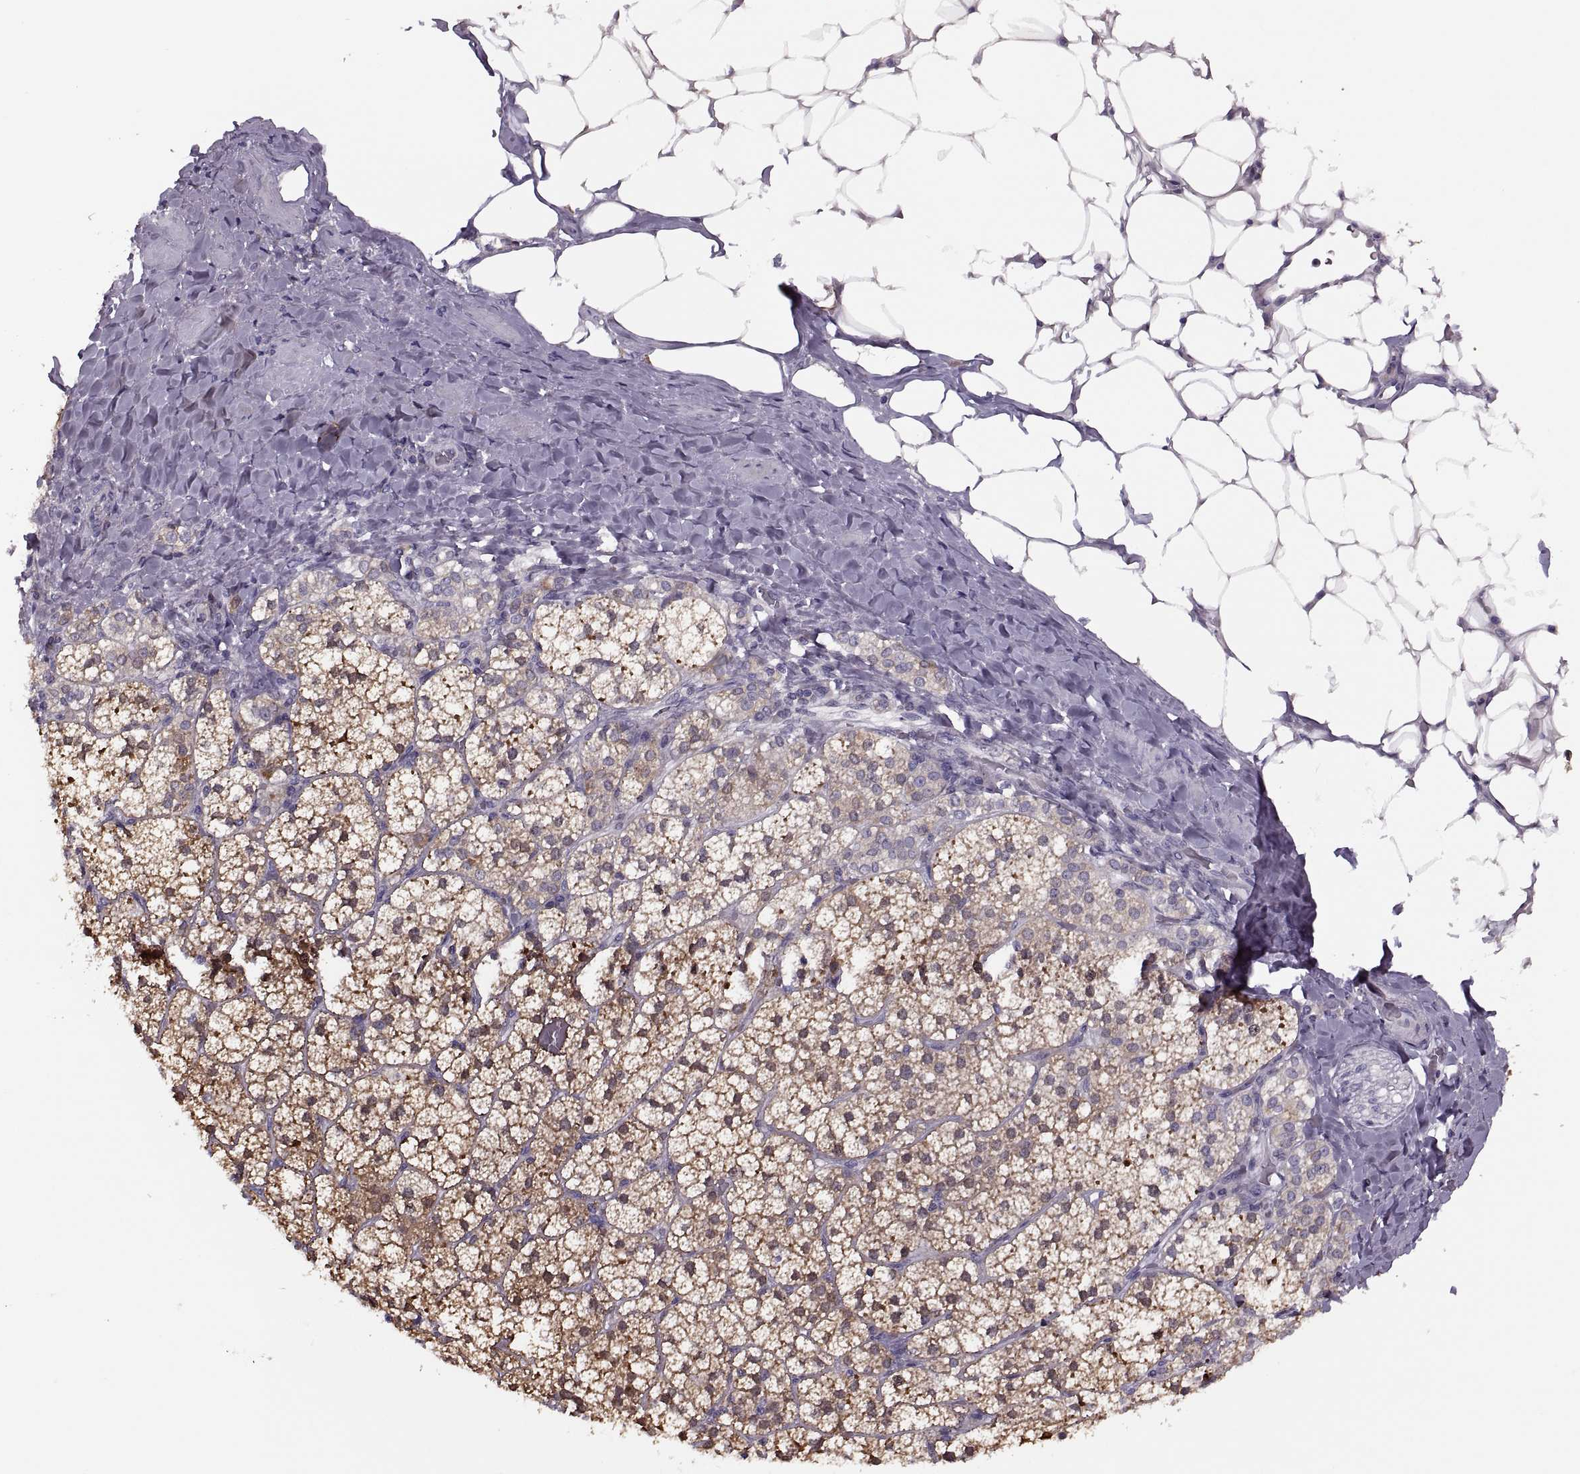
{"staining": {"intensity": "moderate", "quantity": "25%-75%", "location": "cytoplasmic/membranous"}, "tissue": "adrenal gland", "cell_type": "Glandular cells", "image_type": "normal", "snomed": [{"axis": "morphology", "description": "Normal tissue, NOS"}, {"axis": "topography", "description": "Adrenal gland"}], "caption": "Adrenal gland was stained to show a protein in brown. There is medium levels of moderate cytoplasmic/membranous expression in approximately 25%-75% of glandular cells.", "gene": "PRSS54", "patient": {"sex": "male", "age": 53}}